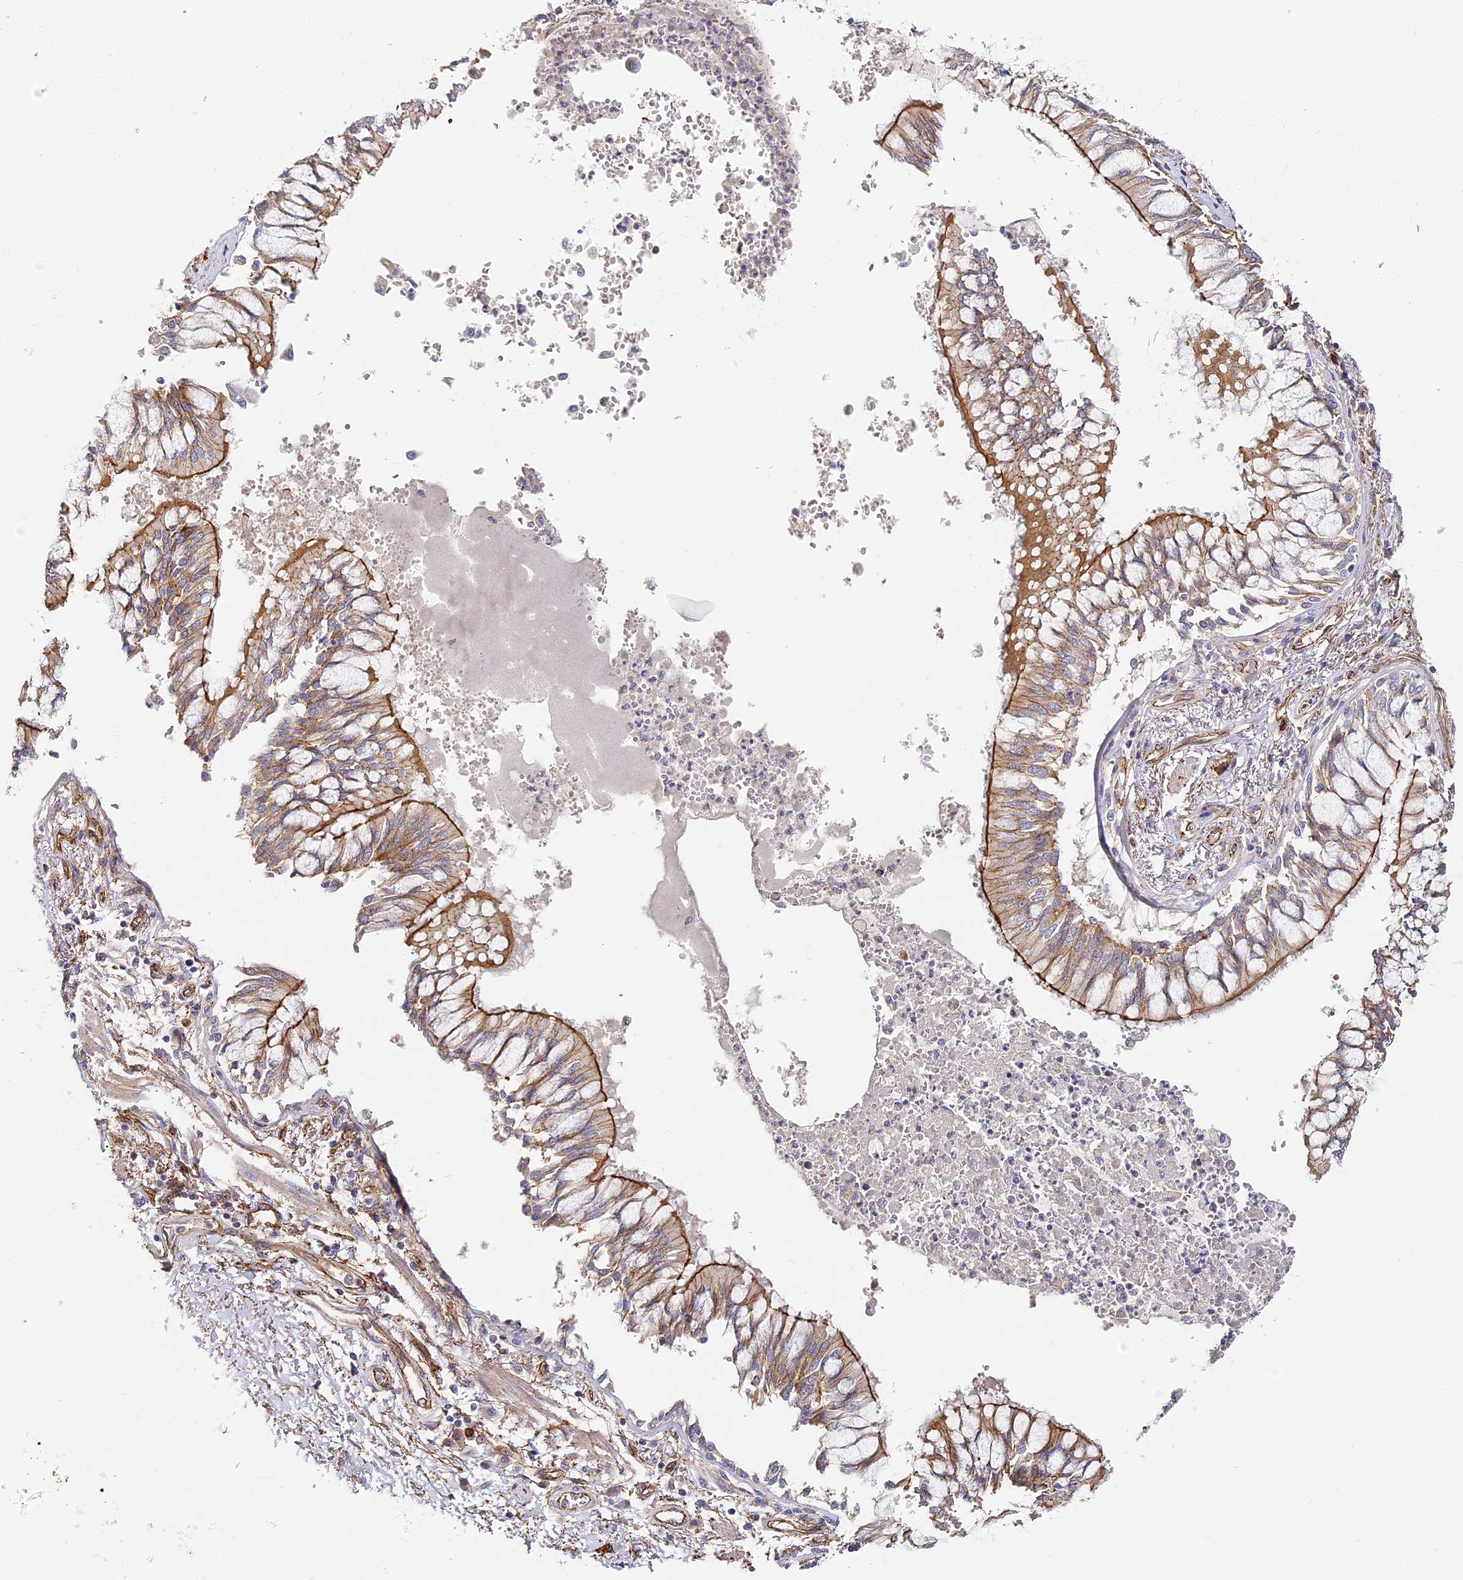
{"staining": {"intensity": "moderate", "quantity": ">75%", "location": "cytoplasmic/membranous"}, "tissue": "bronchus", "cell_type": "Respiratory epithelial cells", "image_type": "normal", "snomed": [{"axis": "morphology", "description": "Normal tissue, NOS"}, {"axis": "topography", "description": "Cartilage tissue"}, {"axis": "topography", "description": "Bronchus"}, {"axis": "topography", "description": "Lung"}], "caption": "Approximately >75% of respiratory epithelial cells in benign bronchus exhibit moderate cytoplasmic/membranous protein positivity as visualized by brown immunohistochemical staining.", "gene": "CCDC30", "patient": {"sex": "female", "age": 49}}